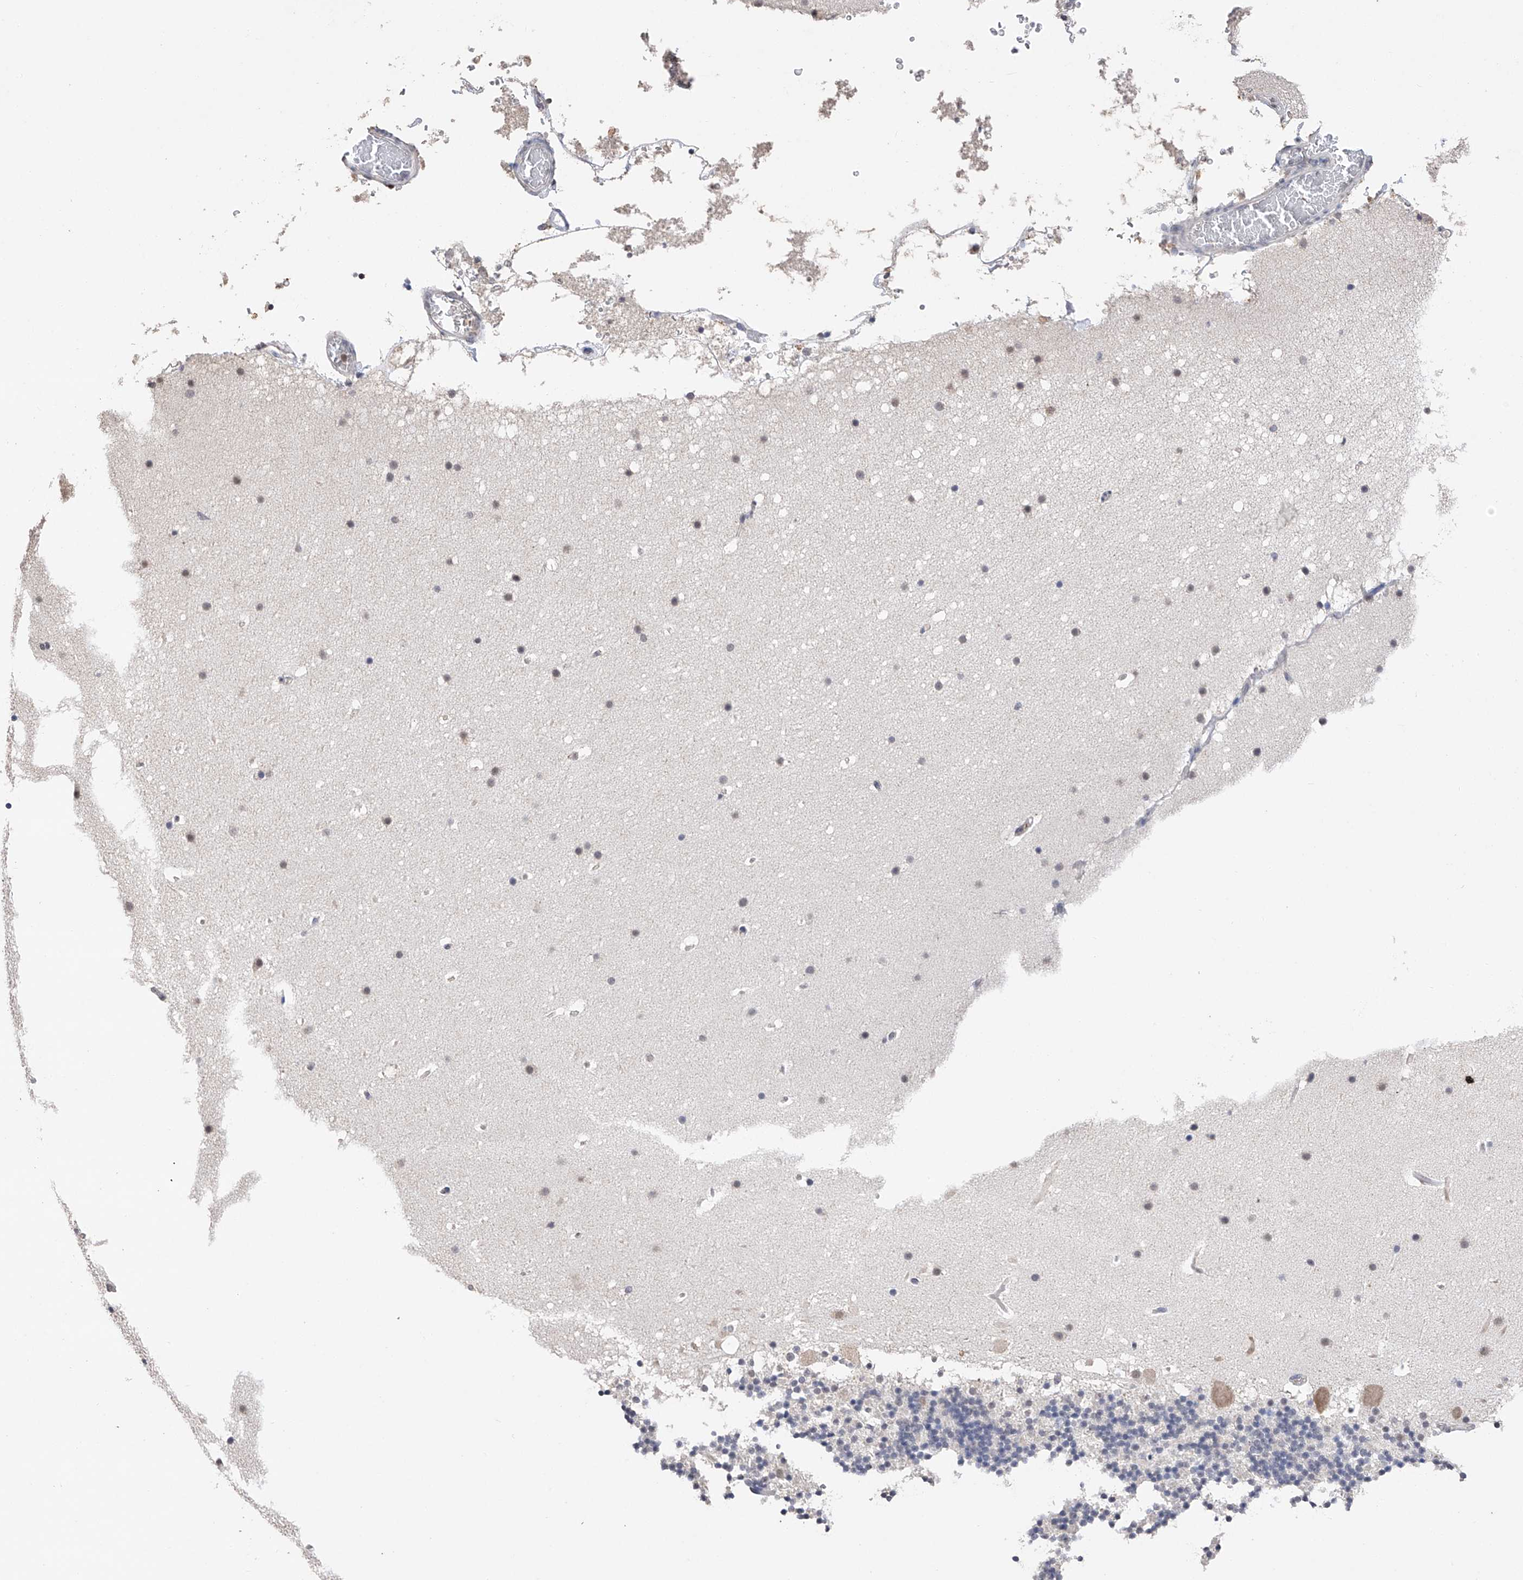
{"staining": {"intensity": "negative", "quantity": "none", "location": "none"}, "tissue": "cerebellum", "cell_type": "Cells in granular layer", "image_type": "normal", "snomed": [{"axis": "morphology", "description": "Normal tissue, NOS"}, {"axis": "topography", "description": "Cerebellum"}], "caption": "A micrograph of cerebellum stained for a protein demonstrates no brown staining in cells in granular layer. The staining is performed using DAB brown chromogen with nuclei counter-stained in using hematoxylin.", "gene": "DMAP1", "patient": {"sex": "male", "age": 57}}